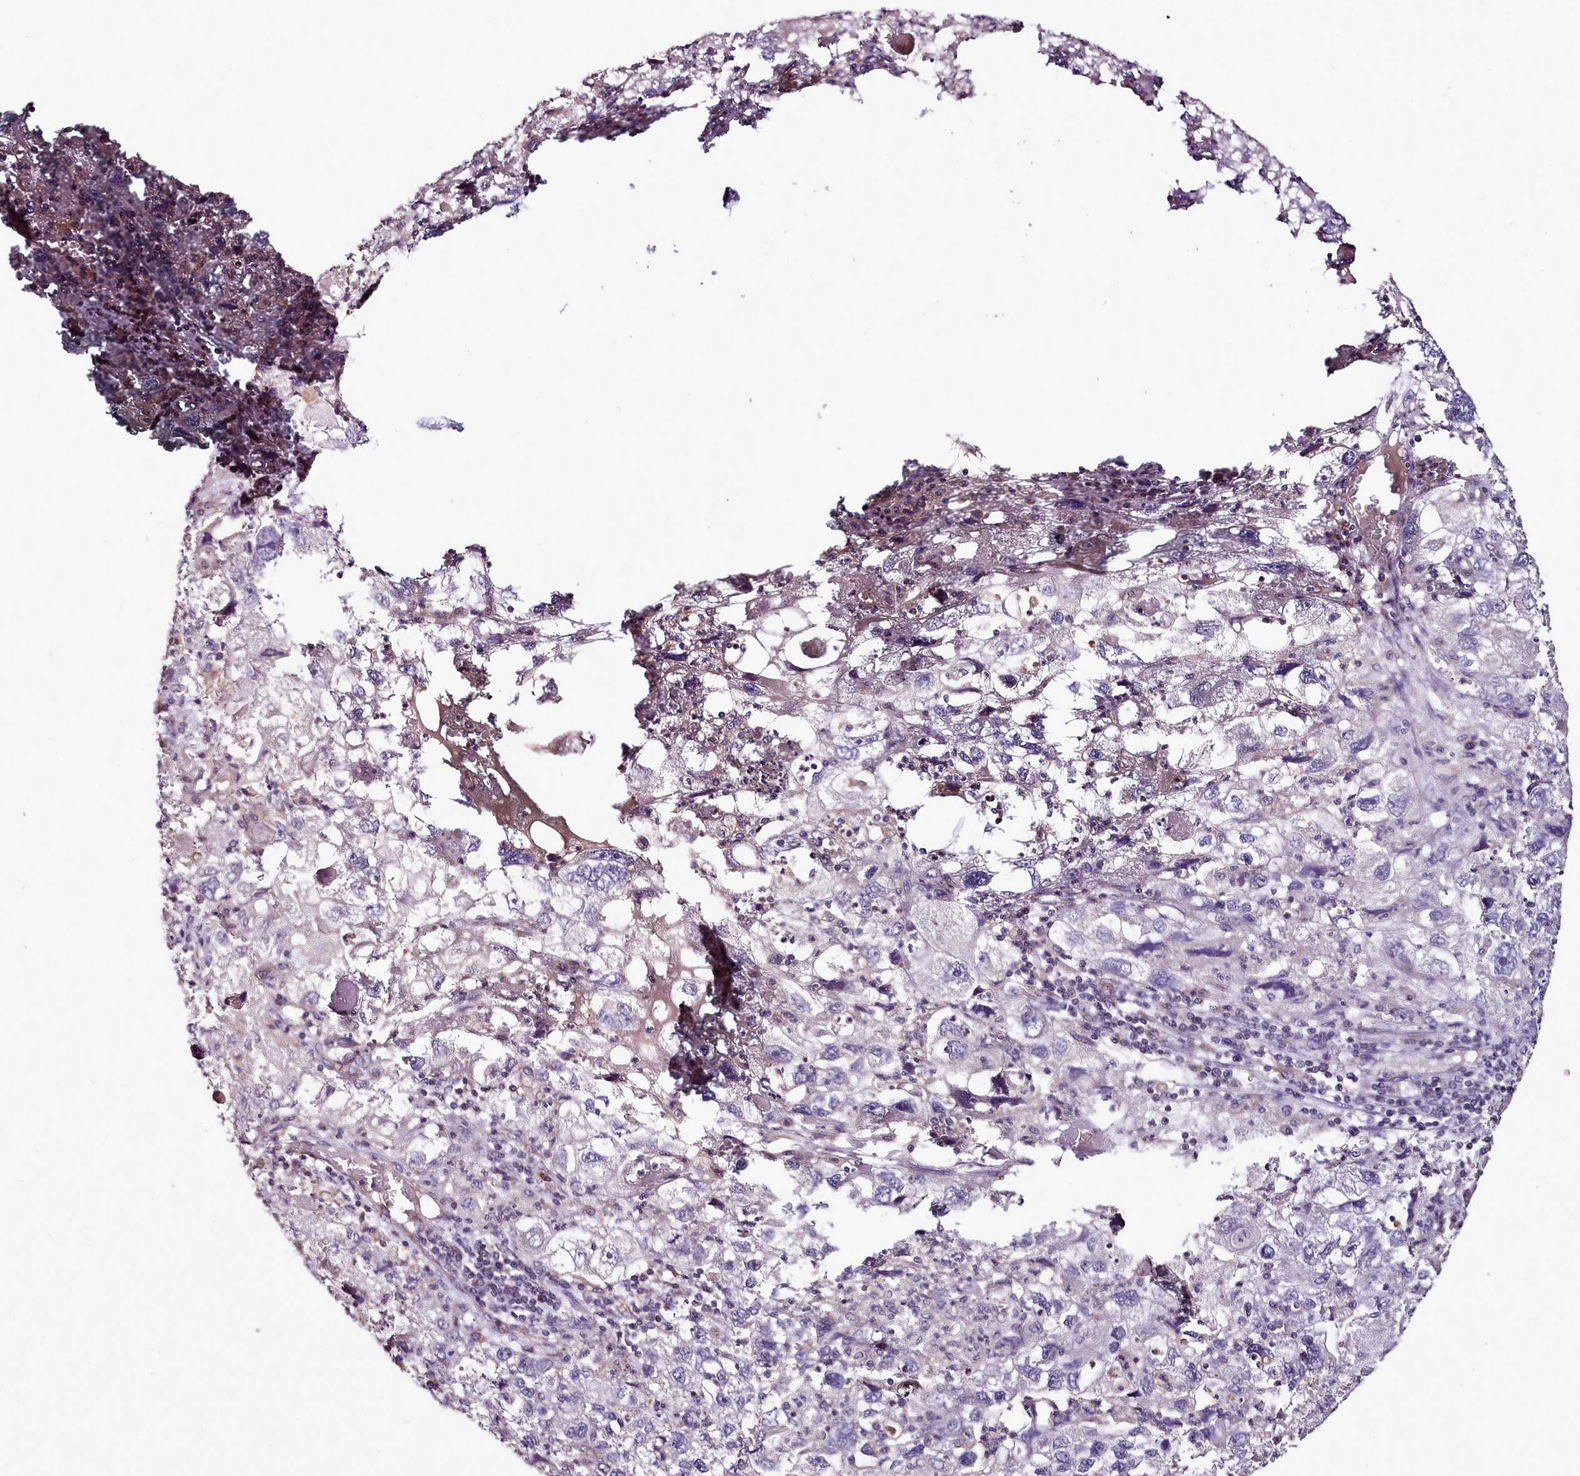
{"staining": {"intensity": "negative", "quantity": "none", "location": "none"}, "tissue": "endometrial cancer", "cell_type": "Tumor cells", "image_type": "cancer", "snomed": [{"axis": "morphology", "description": "Adenocarcinoma, NOS"}, {"axis": "topography", "description": "Endometrium"}], "caption": "A photomicrograph of adenocarcinoma (endometrial) stained for a protein exhibits no brown staining in tumor cells.", "gene": "ACSS1", "patient": {"sex": "female", "age": 49}}